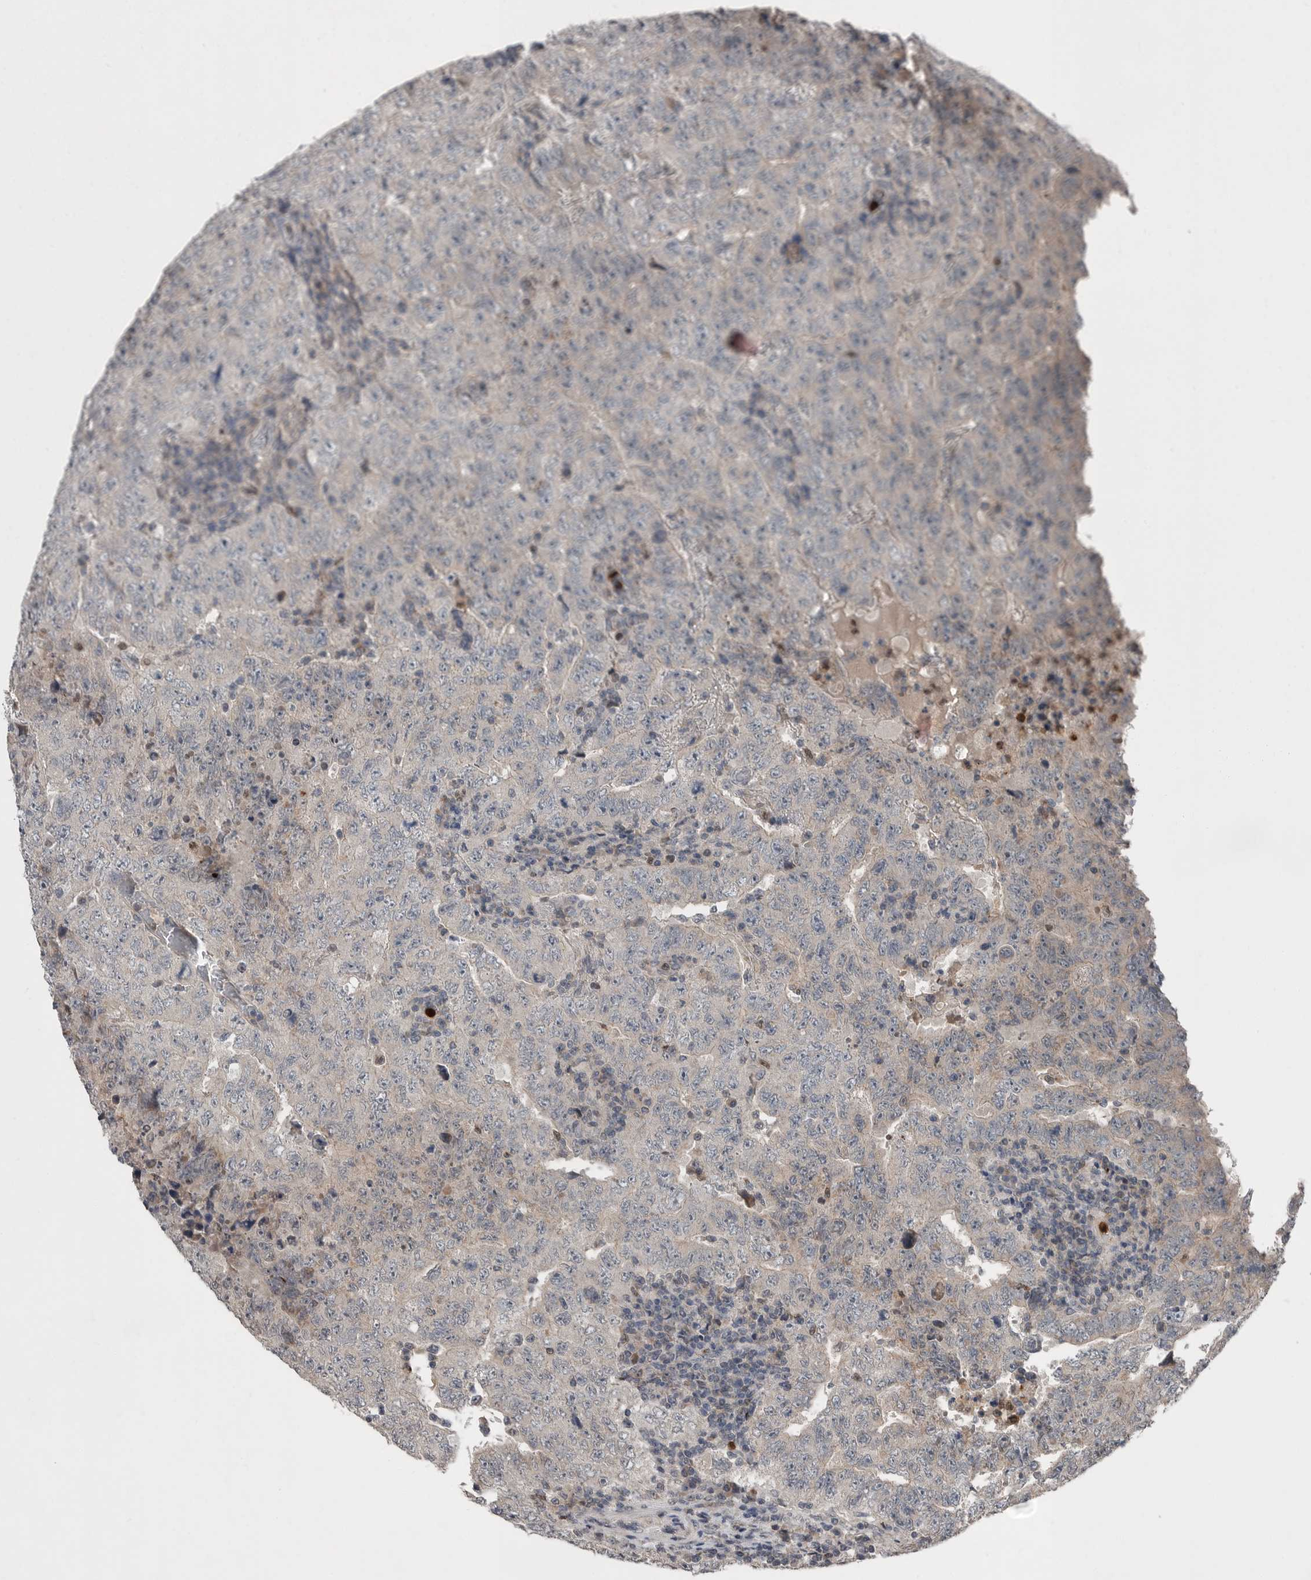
{"staining": {"intensity": "negative", "quantity": "none", "location": "none"}, "tissue": "testis cancer", "cell_type": "Tumor cells", "image_type": "cancer", "snomed": [{"axis": "morphology", "description": "Carcinoma, Embryonal, NOS"}, {"axis": "topography", "description": "Testis"}], "caption": "High power microscopy micrograph of an immunohistochemistry photomicrograph of testis embryonal carcinoma, revealing no significant positivity in tumor cells. (Immunohistochemistry (ihc), brightfield microscopy, high magnification).", "gene": "SCP2", "patient": {"sex": "male", "age": 26}}